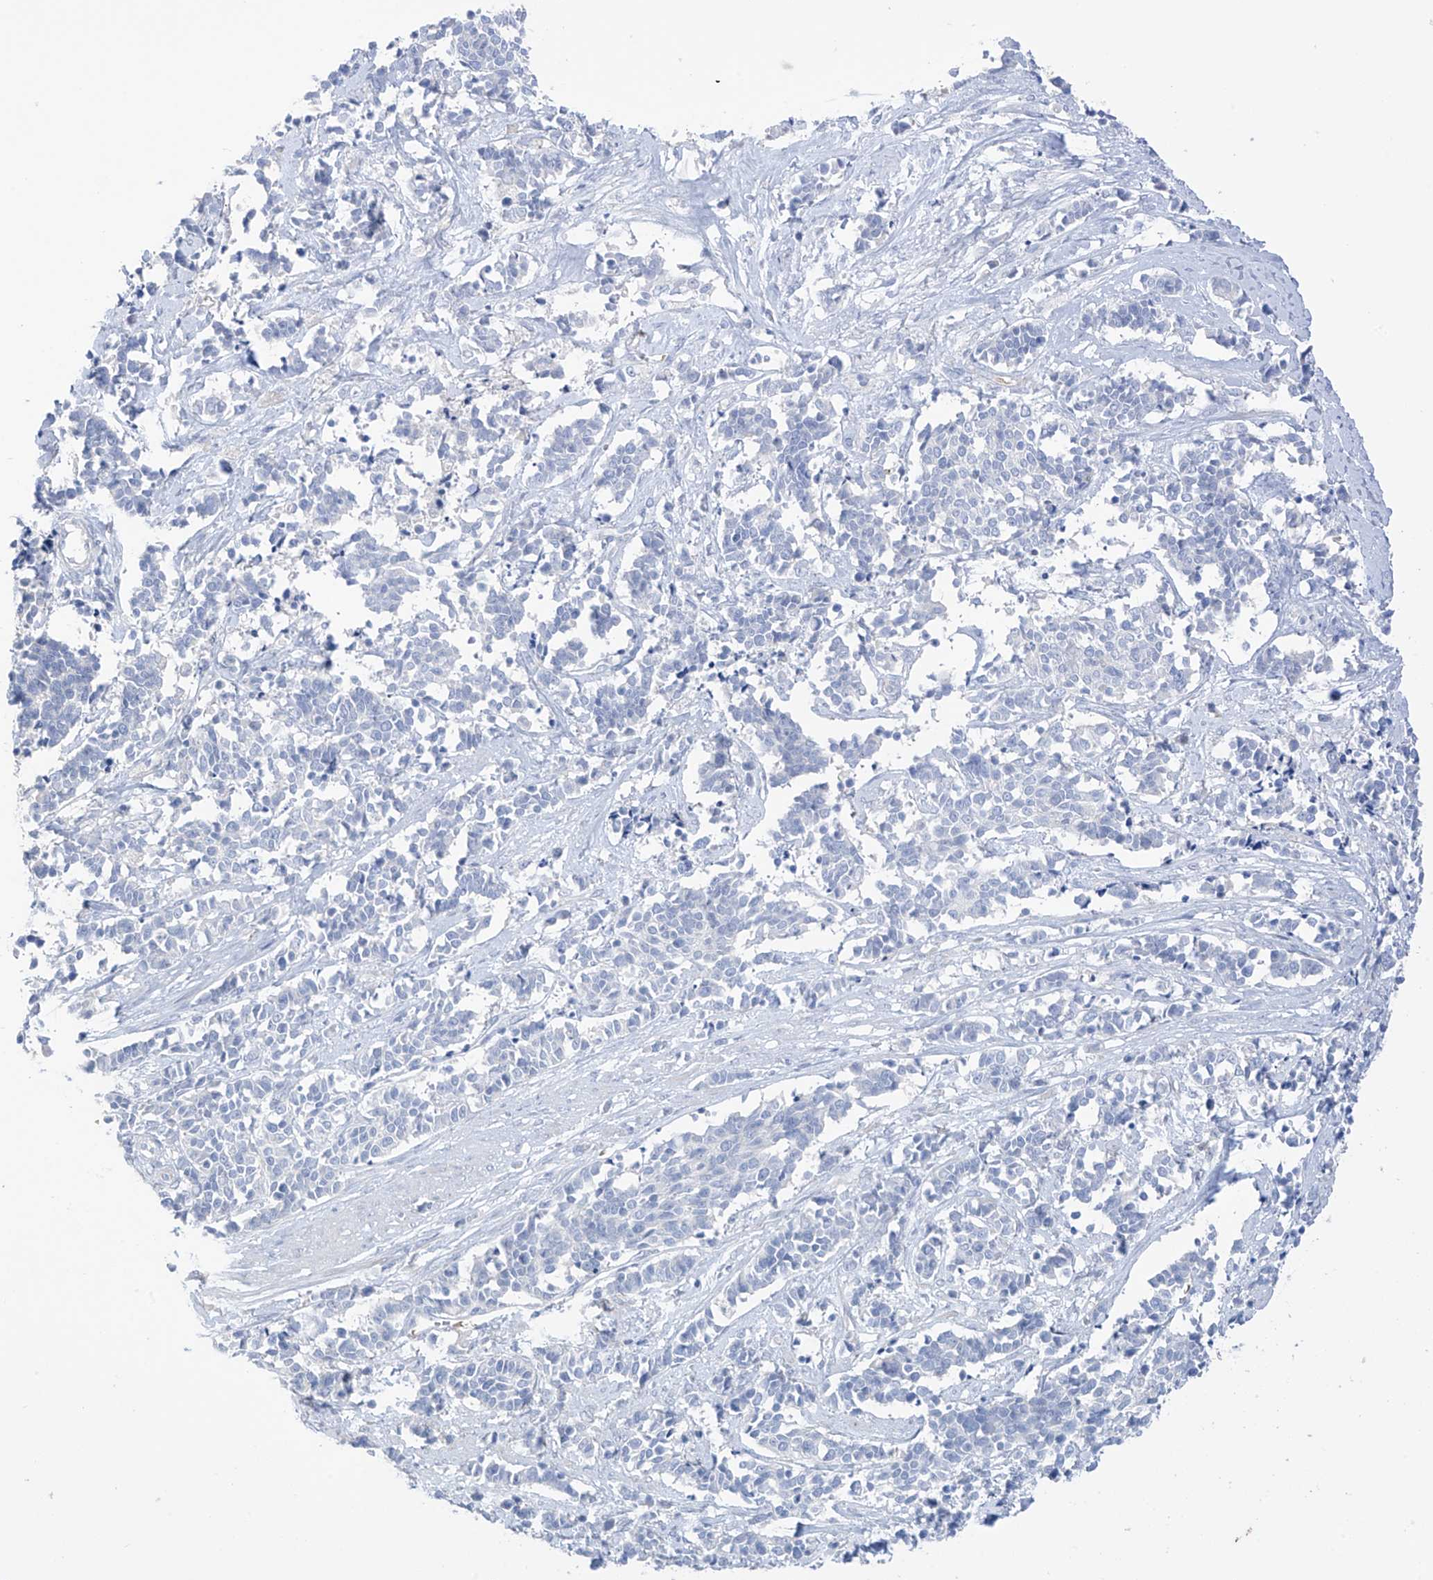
{"staining": {"intensity": "negative", "quantity": "none", "location": "none"}, "tissue": "cervical cancer", "cell_type": "Tumor cells", "image_type": "cancer", "snomed": [{"axis": "morphology", "description": "Normal tissue, NOS"}, {"axis": "morphology", "description": "Squamous cell carcinoma, NOS"}, {"axis": "topography", "description": "Cervix"}], "caption": "Immunohistochemistry (IHC) of squamous cell carcinoma (cervical) exhibits no expression in tumor cells.", "gene": "ASPRV1", "patient": {"sex": "female", "age": 35}}